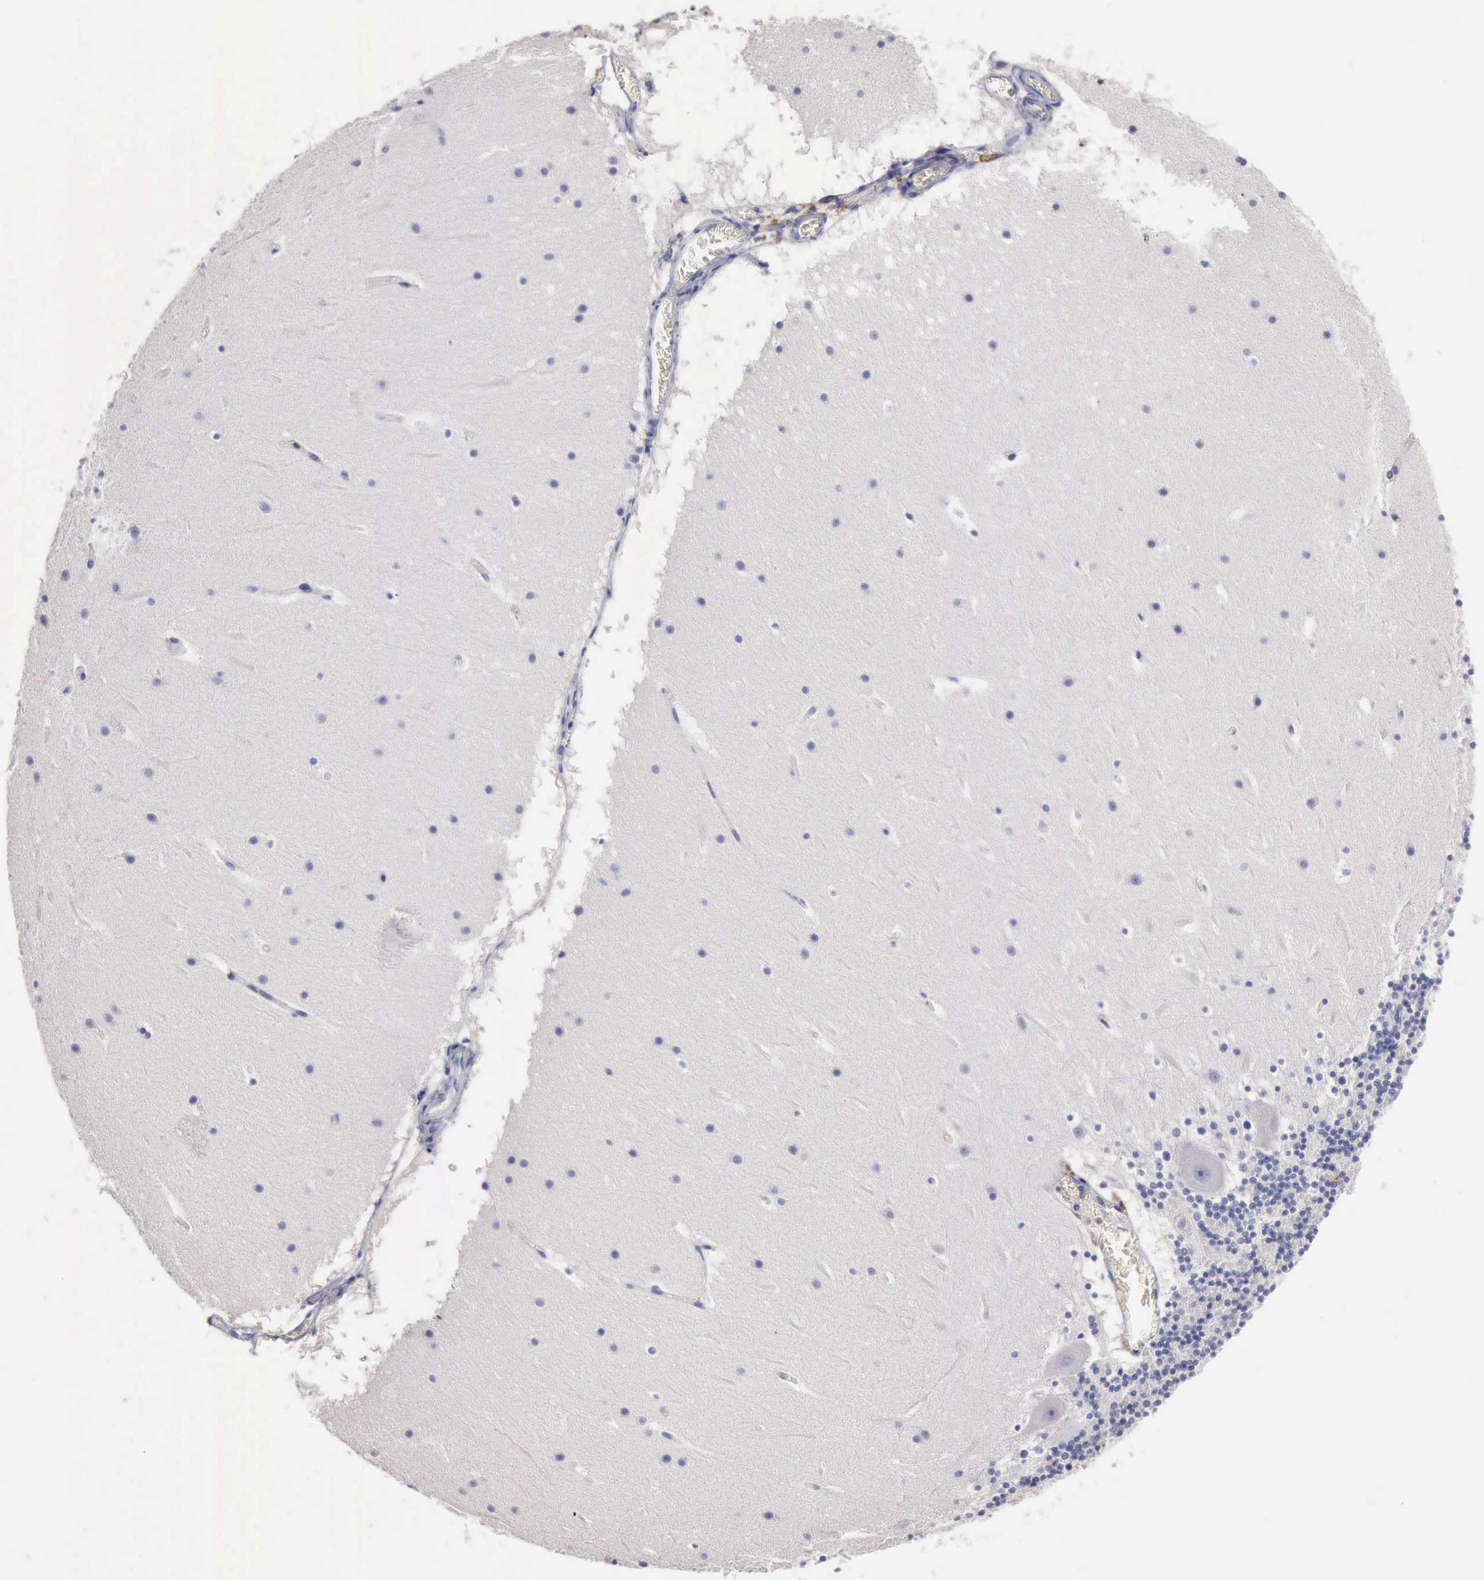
{"staining": {"intensity": "negative", "quantity": "none", "location": "none"}, "tissue": "cerebellum", "cell_type": "Cells in granular layer", "image_type": "normal", "snomed": [{"axis": "morphology", "description": "Normal tissue, NOS"}, {"axis": "topography", "description": "Cerebellum"}], "caption": "DAB (3,3'-diaminobenzidine) immunohistochemical staining of unremarkable human cerebellum exhibits no significant expression in cells in granular layer.", "gene": "PTGS2", "patient": {"sex": "male", "age": 45}}